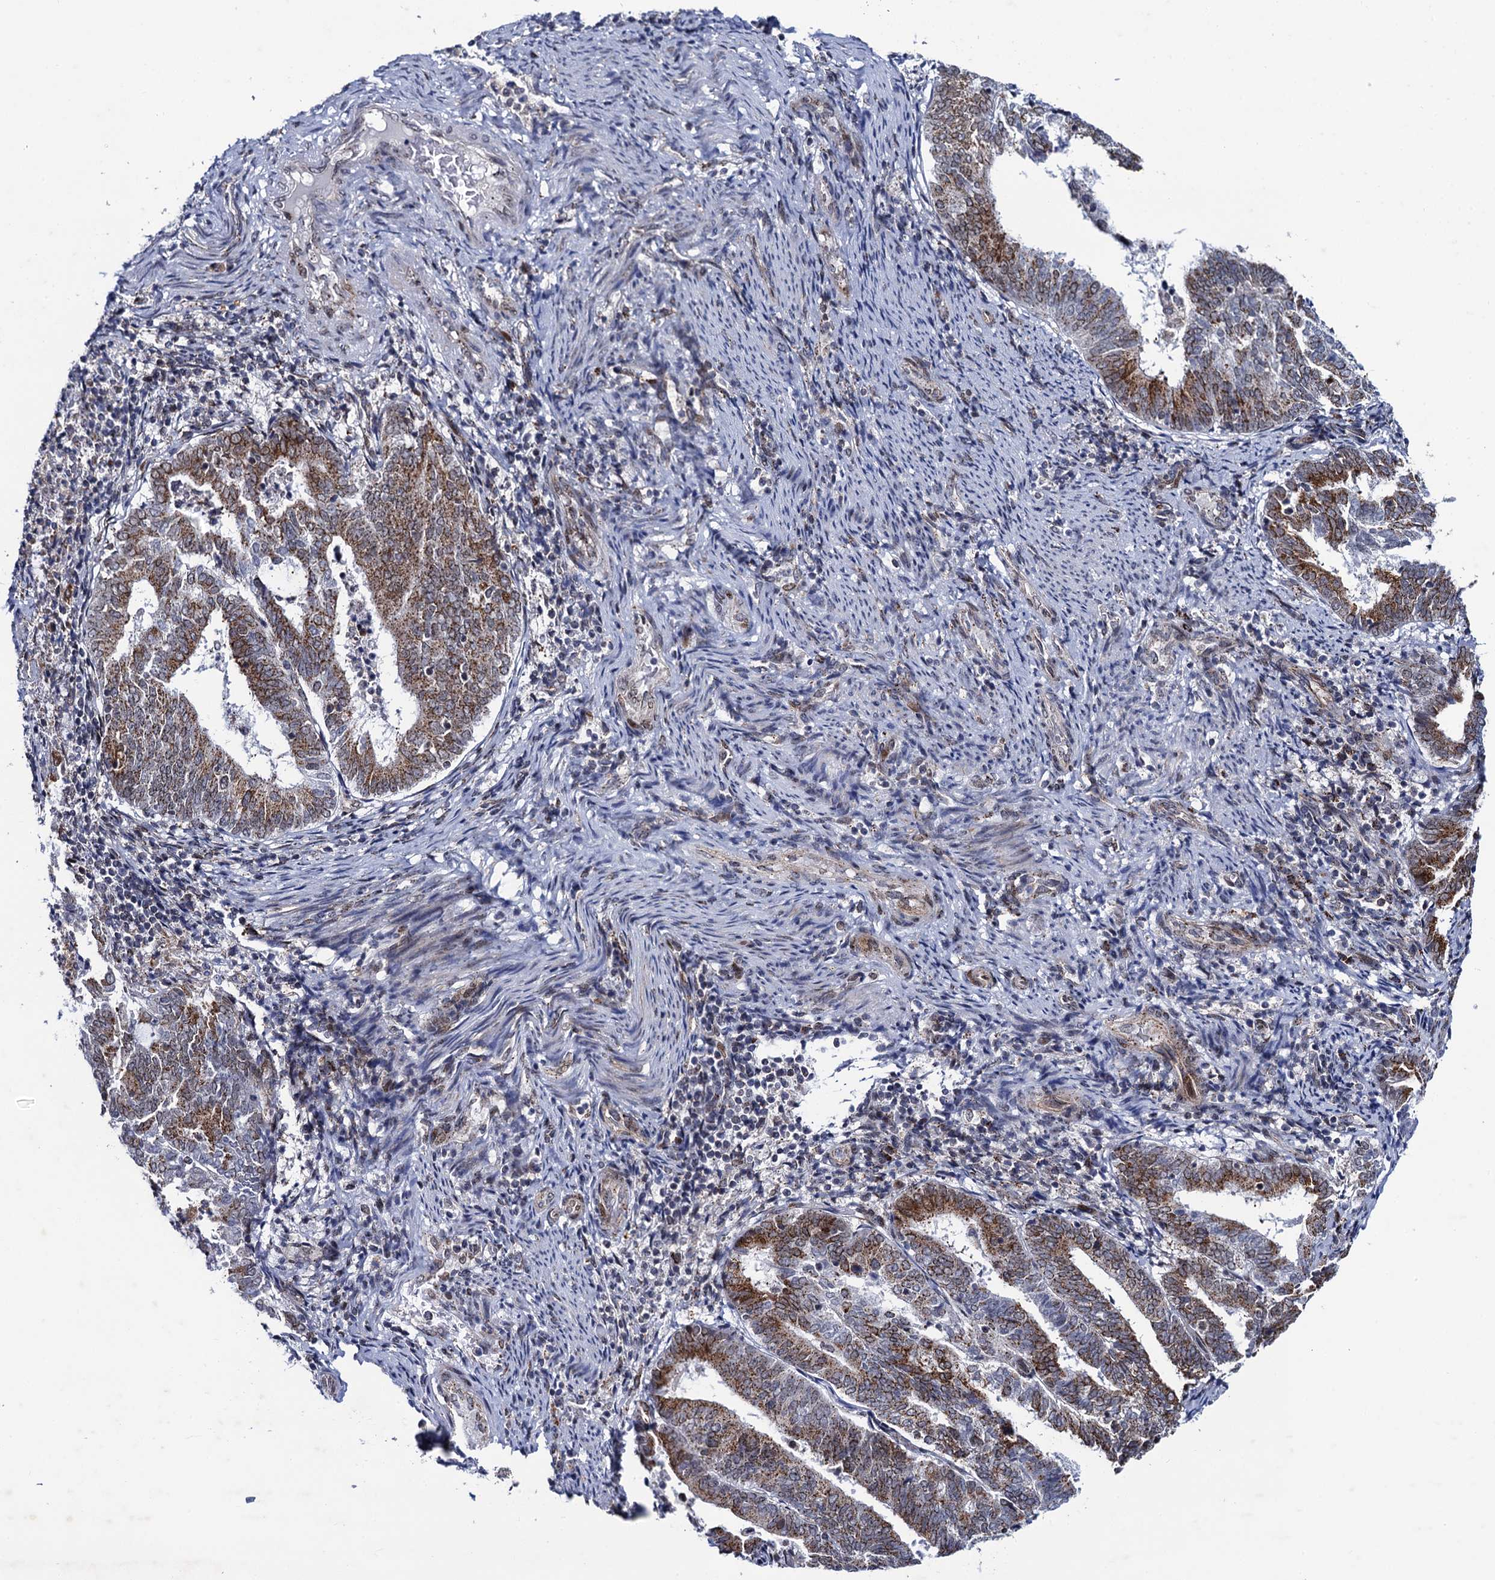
{"staining": {"intensity": "moderate", "quantity": ">75%", "location": "cytoplasmic/membranous"}, "tissue": "endometrial cancer", "cell_type": "Tumor cells", "image_type": "cancer", "snomed": [{"axis": "morphology", "description": "Adenocarcinoma, NOS"}, {"axis": "topography", "description": "Endometrium"}], "caption": "Endometrial adenocarcinoma stained with a brown dye demonstrates moderate cytoplasmic/membranous positive expression in about >75% of tumor cells.", "gene": "THAP2", "patient": {"sex": "female", "age": 80}}